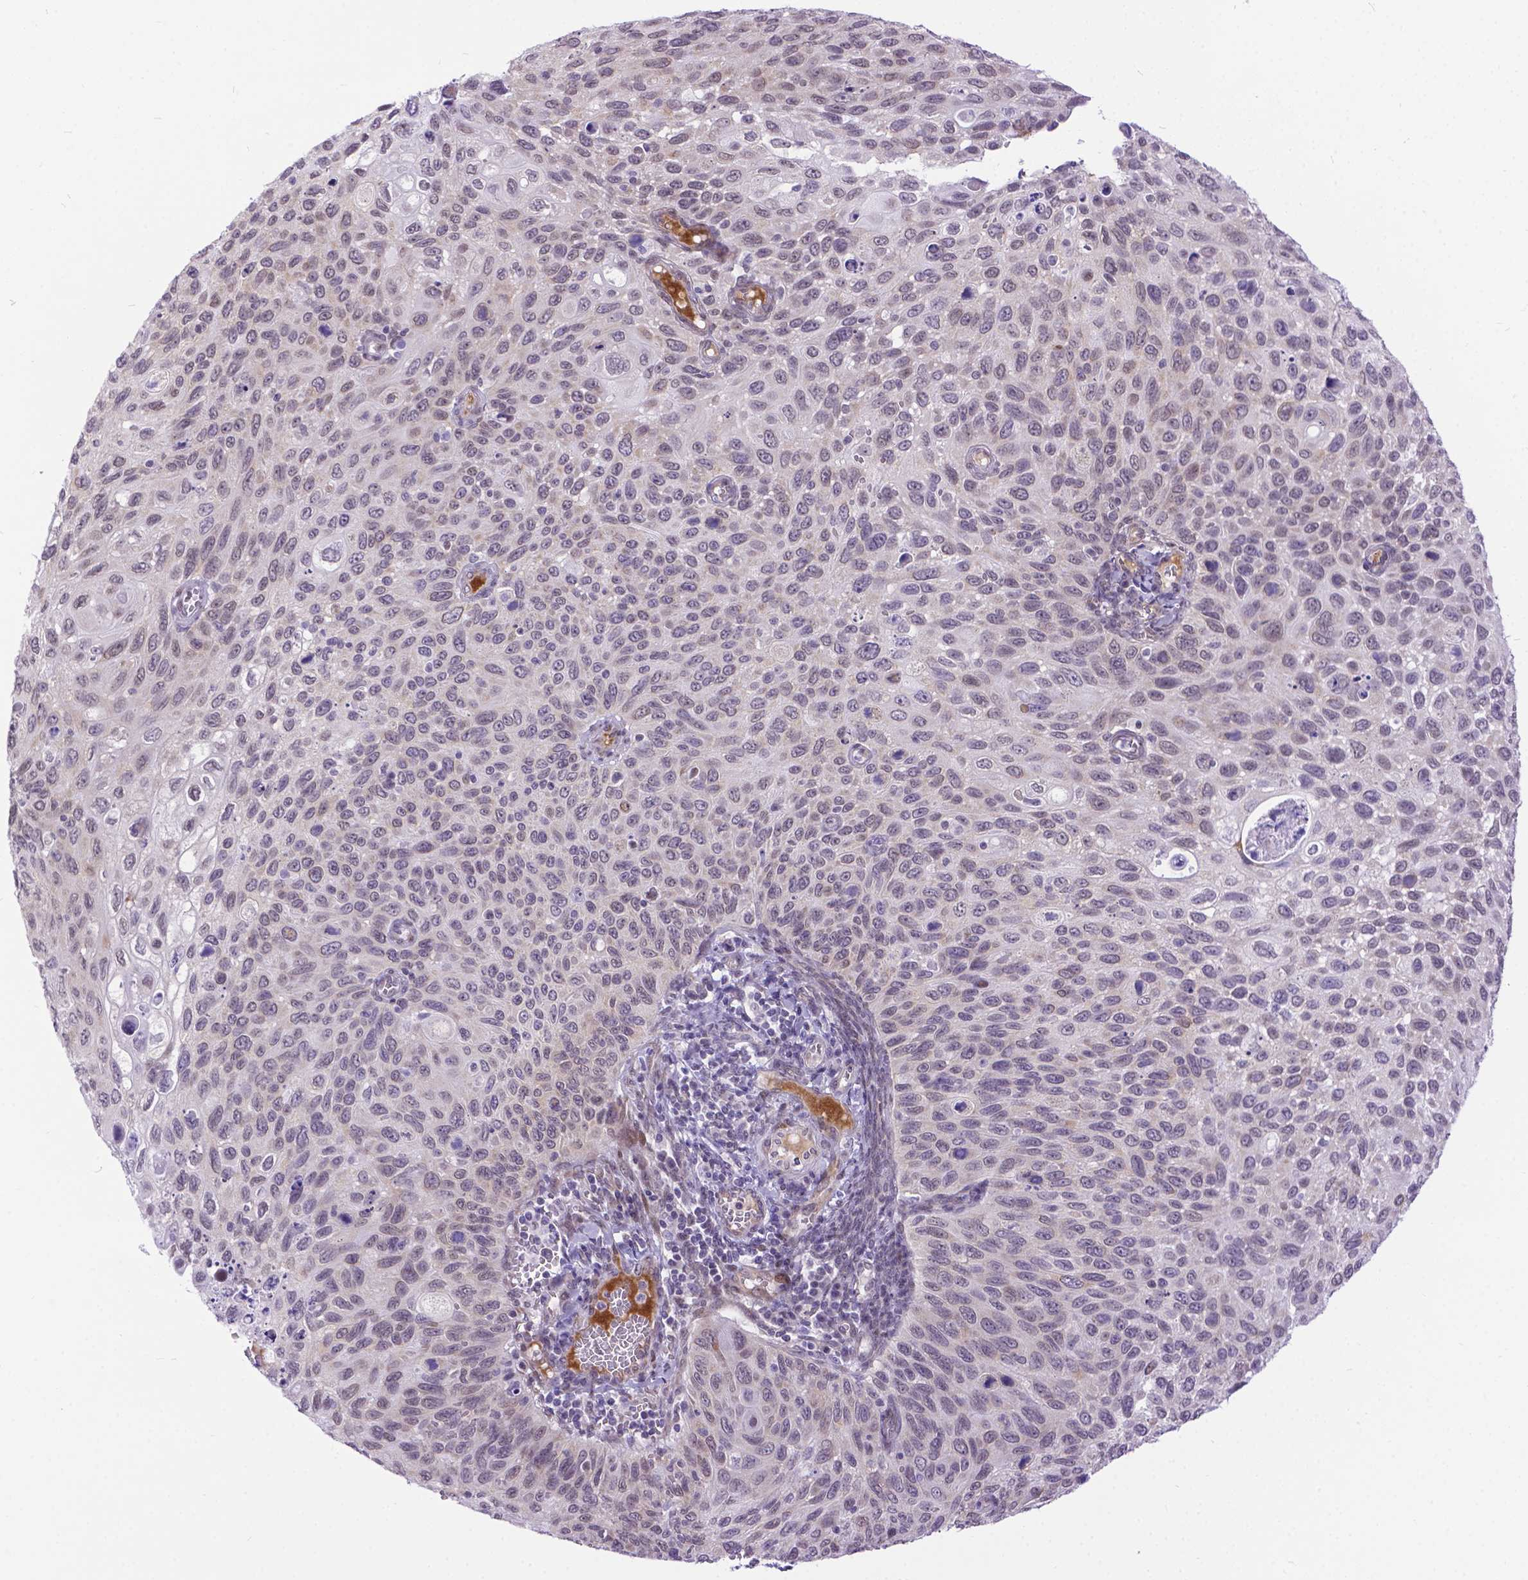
{"staining": {"intensity": "weak", "quantity": "<25%", "location": "cytoplasmic/membranous,nuclear"}, "tissue": "cervical cancer", "cell_type": "Tumor cells", "image_type": "cancer", "snomed": [{"axis": "morphology", "description": "Squamous cell carcinoma, NOS"}, {"axis": "topography", "description": "Cervix"}], "caption": "This is an IHC image of cervical squamous cell carcinoma. There is no staining in tumor cells.", "gene": "FAM124B", "patient": {"sex": "female", "age": 70}}